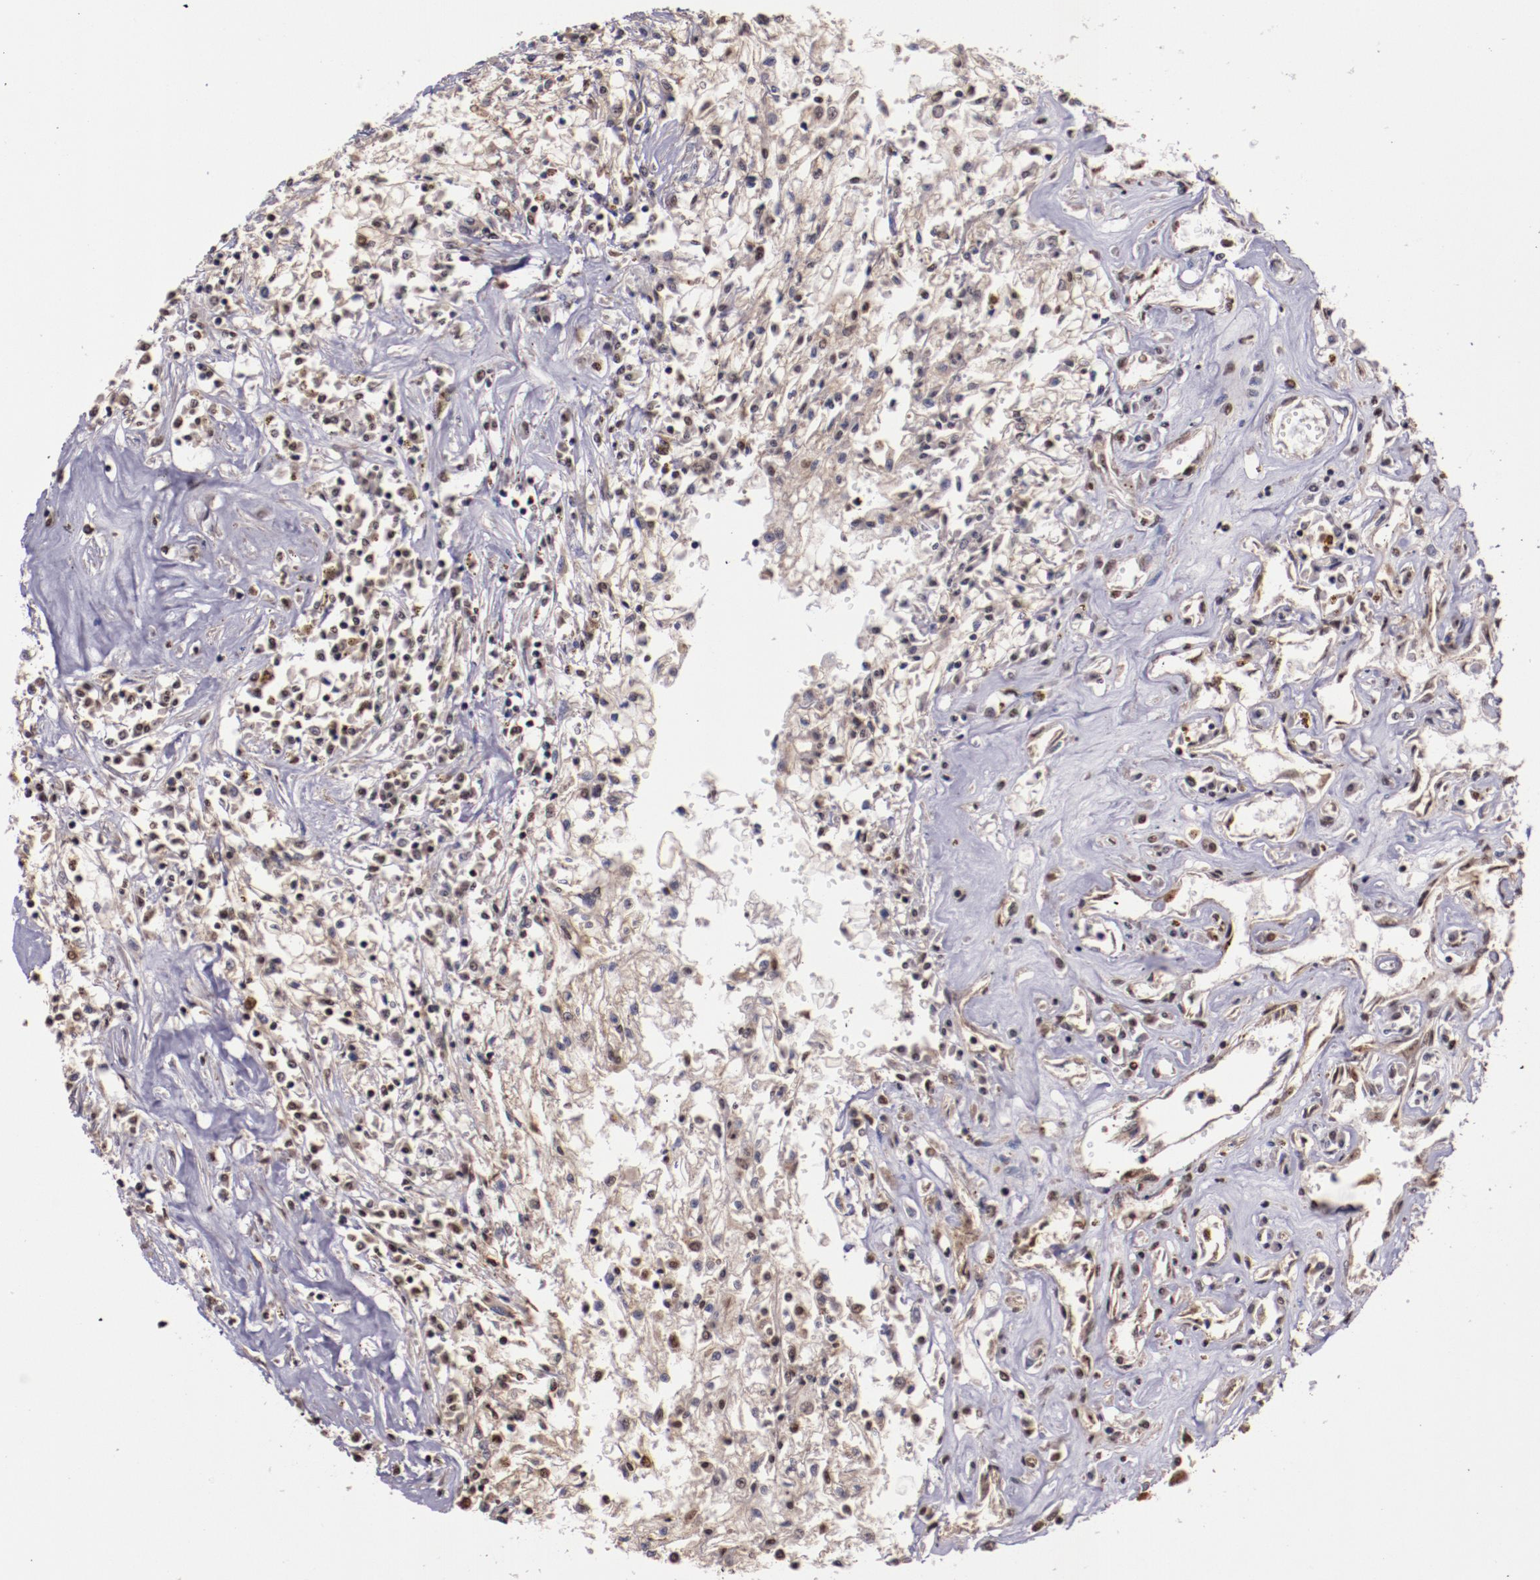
{"staining": {"intensity": "moderate", "quantity": "25%-75%", "location": "cytoplasmic/membranous"}, "tissue": "renal cancer", "cell_type": "Tumor cells", "image_type": "cancer", "snomed": [{"axis": "morphology", "description": "Adenocarcinoma, NOS"}, {"axis": "topography", "description": "Kidney"}], "caption": "Immunohistochemistry histopathology image of renal cancer (adenocarcinoma) stained for a protein (brown), which reveals medium levels of moderate cytoplasmic/membranous expression in approximately 25%-75% of tumor cells.", "gene": "CECR2", "patient": {"sex": "male", "age": 78}}